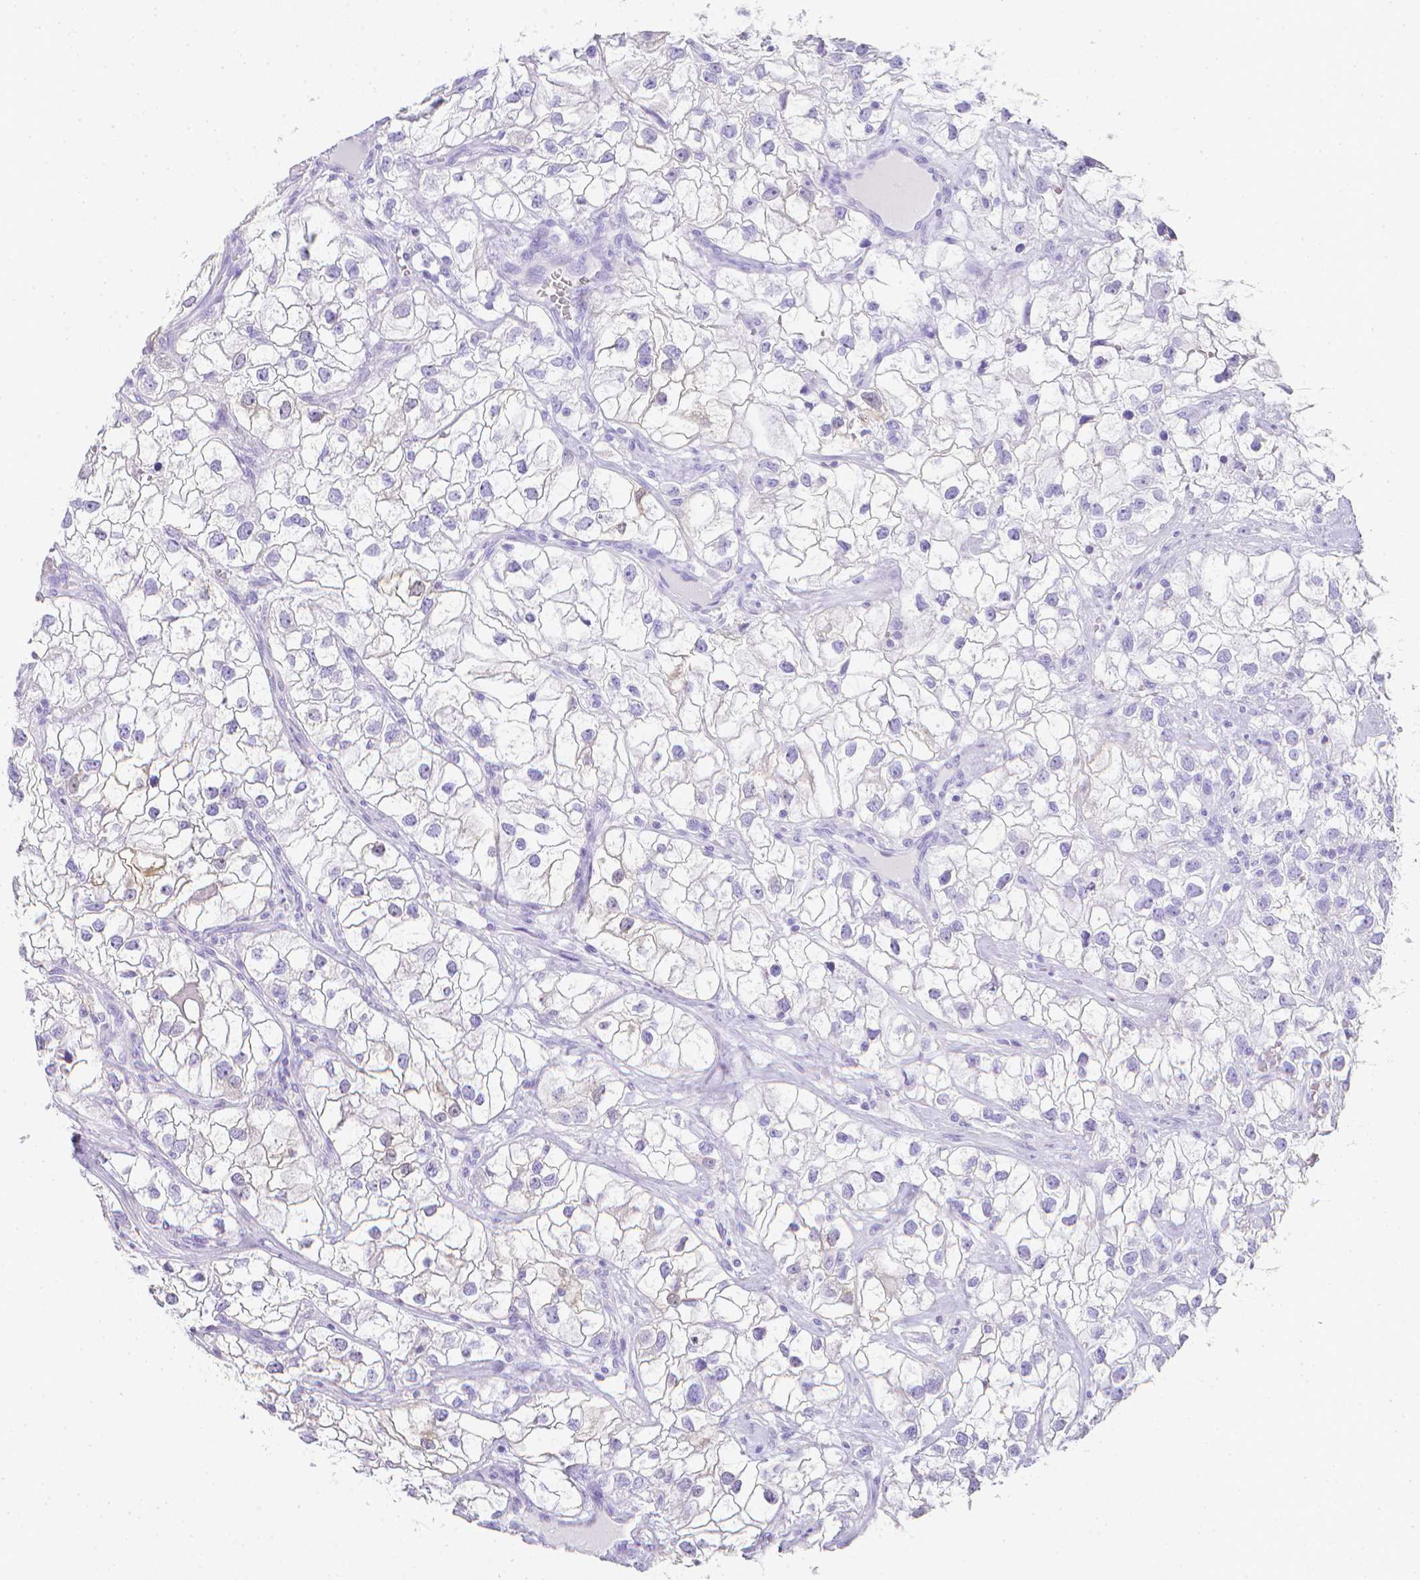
{"staining": {"intensity": "negative", "quantity": "none", "location": "none"}, "tissue": "renal cancer", "cell_type": "Tumor cells", "image_type": "cancer", "snomed": [{"axis": "morphology", "description": "Adenocarcinoma, NOS"}, {"axis": "topography", "description": "Kidney"}], "caption": "High power microscopy histopathology image of an immunohistochemistry (IHC) photomicrograph of adenocarcinoma (renal), revealing no significant positivity in tumor cells.", "gene": "LGALS4", "patient": {"sex": "male", "age": 59}}